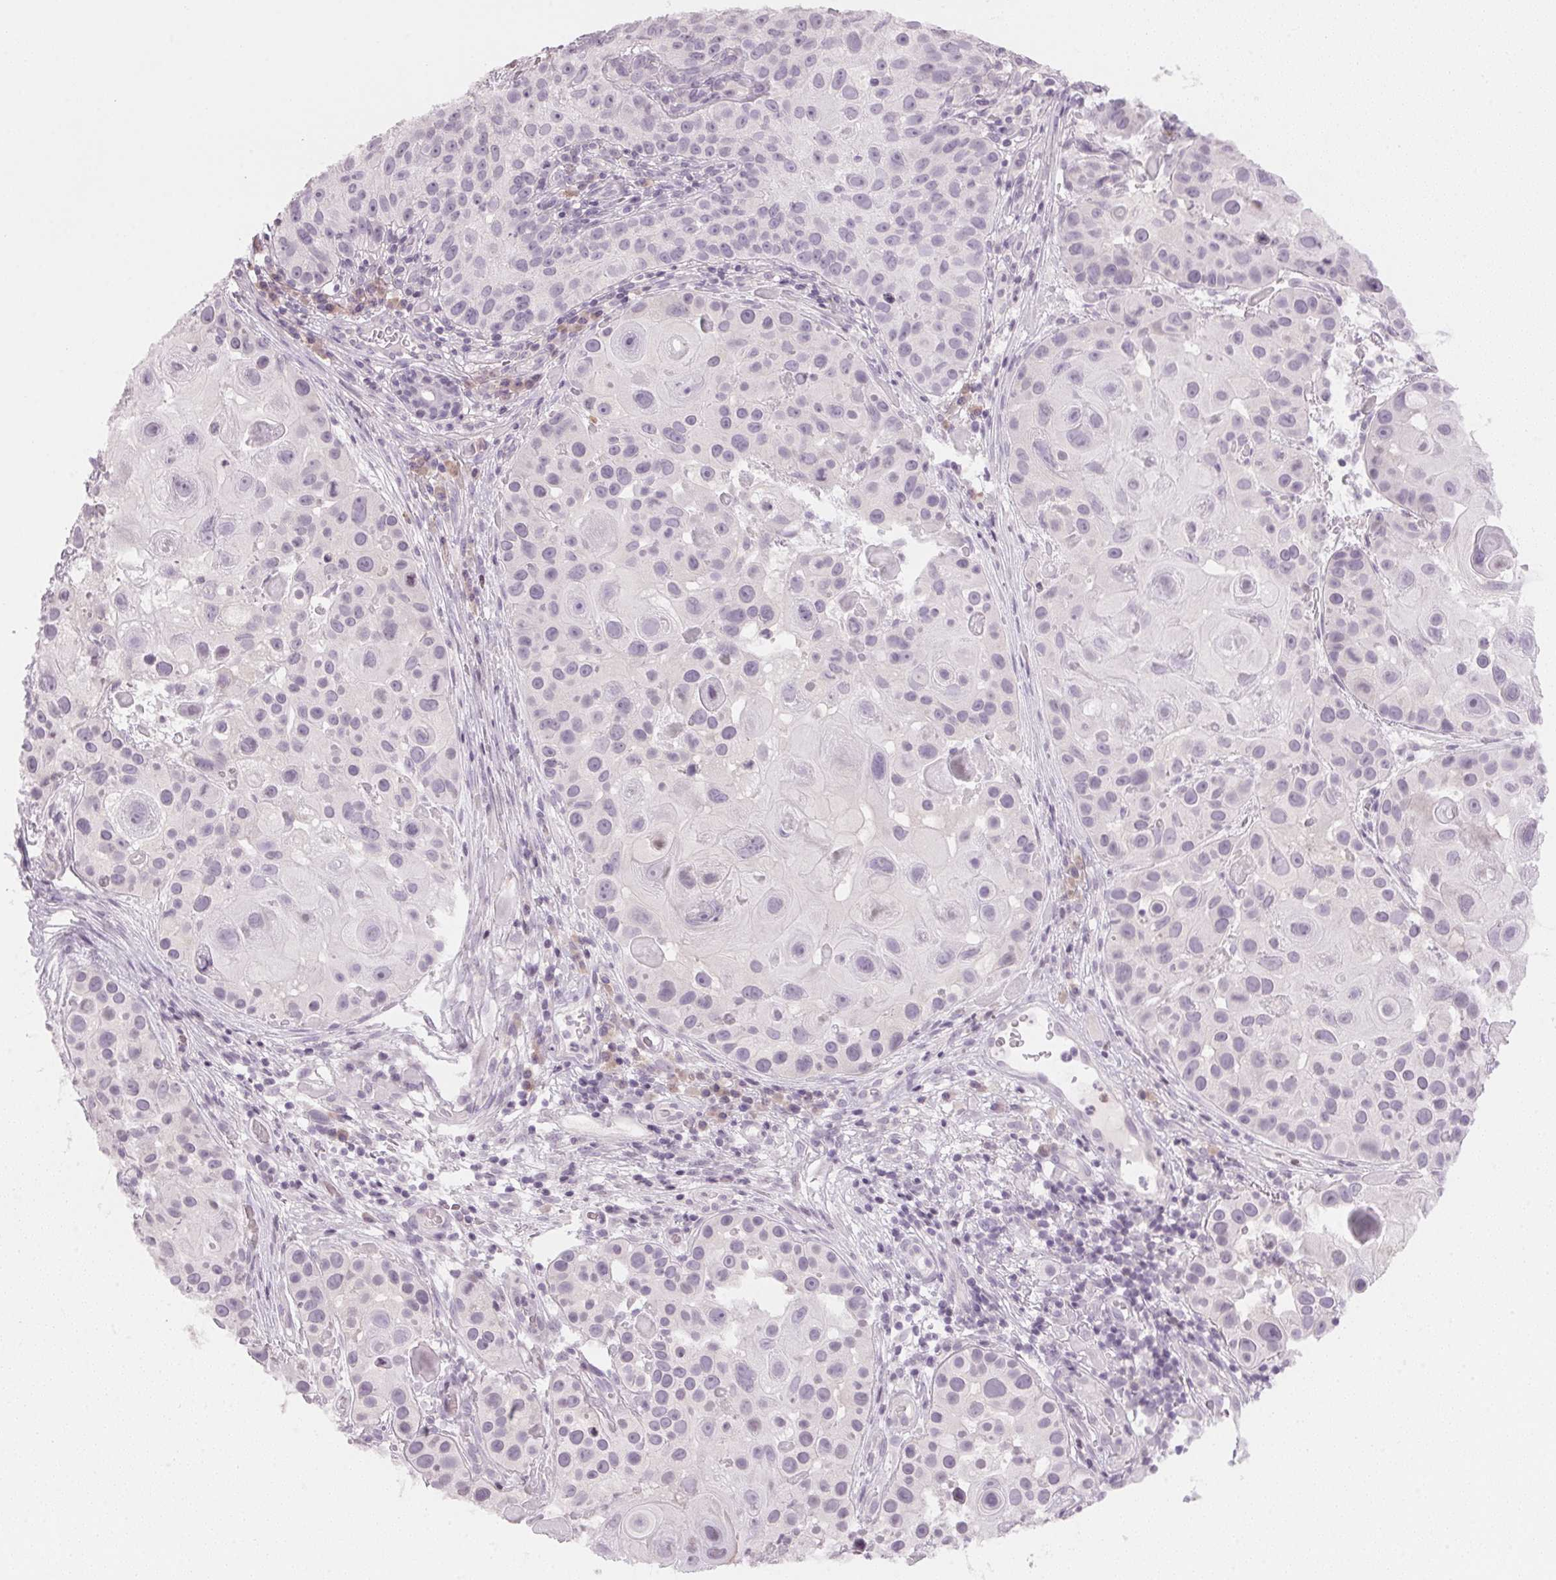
{"staining": {"intensity": "negative", "quantity": "none", "location": "none"}, "tissue": "skin cancer", "cell_type": "Tumor cells", "image_type": "cancer", "snomed": [{"axis": "morphology", "description": "Squamous cell carcinoma, NOS"}, {"axis": "topography", "description": "Skin"}], "caption": "A high-resolution histopathology image shows immunohistochemistry staining of skin squamous cell carcinoma, which demonstrates no significant staining in tumor cells.", "gene": "SFRP4", "patient": {"sex": "male", "age": 92}}